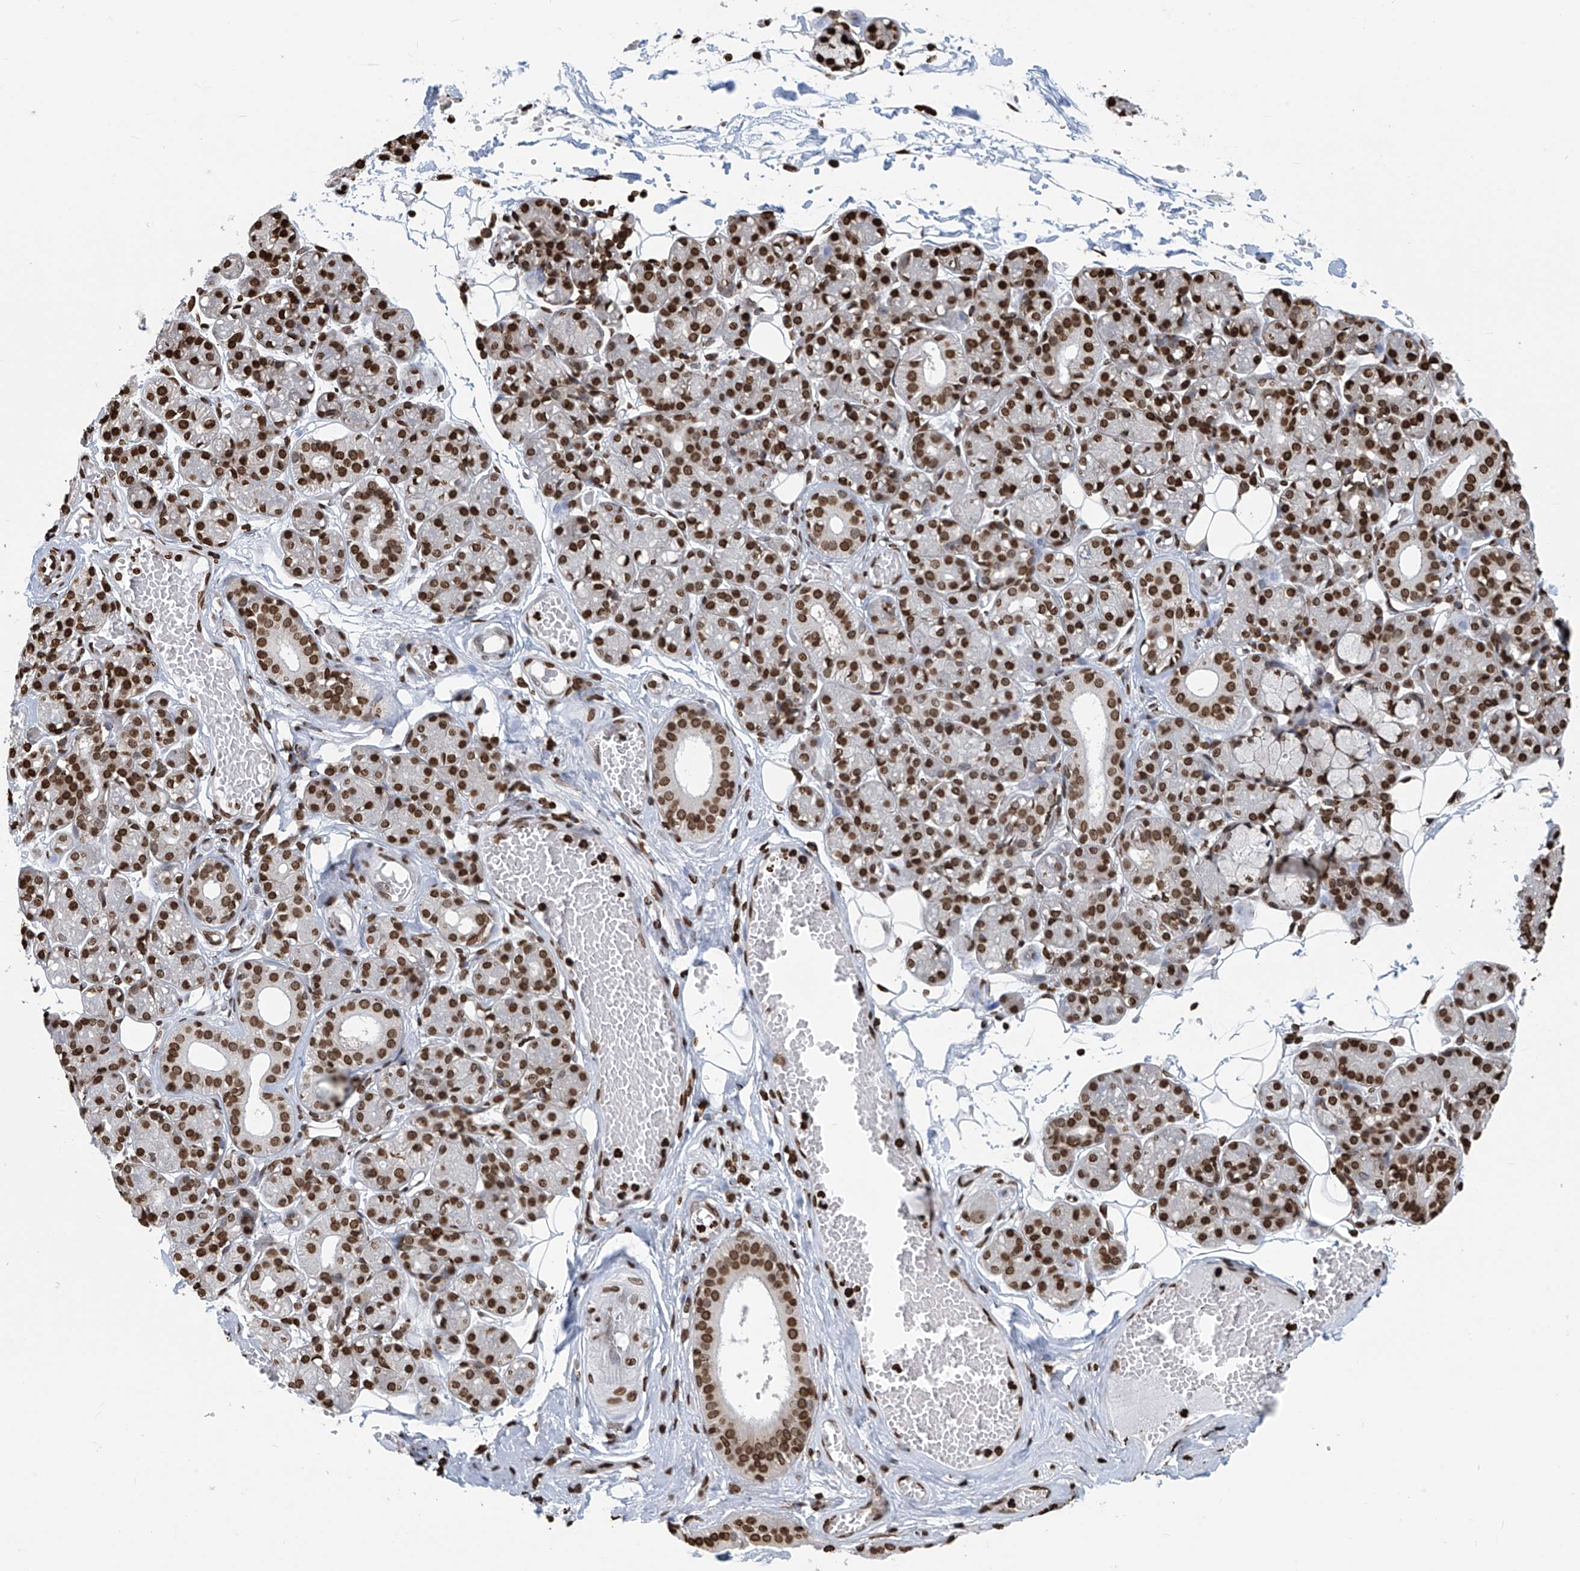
{"staining": {"intensity": "strong", "quantity": ">75%", "location": "nuclear"}, "tissue": "salivary gland", "cell_type": "Glandular cells", "image_type": "normal", "snomed": [{"axis": "morphology", "description": "Normal tissue, NOS"}, {"axis": "topography", "description": "Salivary gland"}], "caption": "IHC of normal human salivary gland shows high levels of strong nuclear positivity in about >75% of glandular cells. Nuclei are stained in blue.", "gene": "DPPA2", "patient": {"sex": "male", "age": 63}}